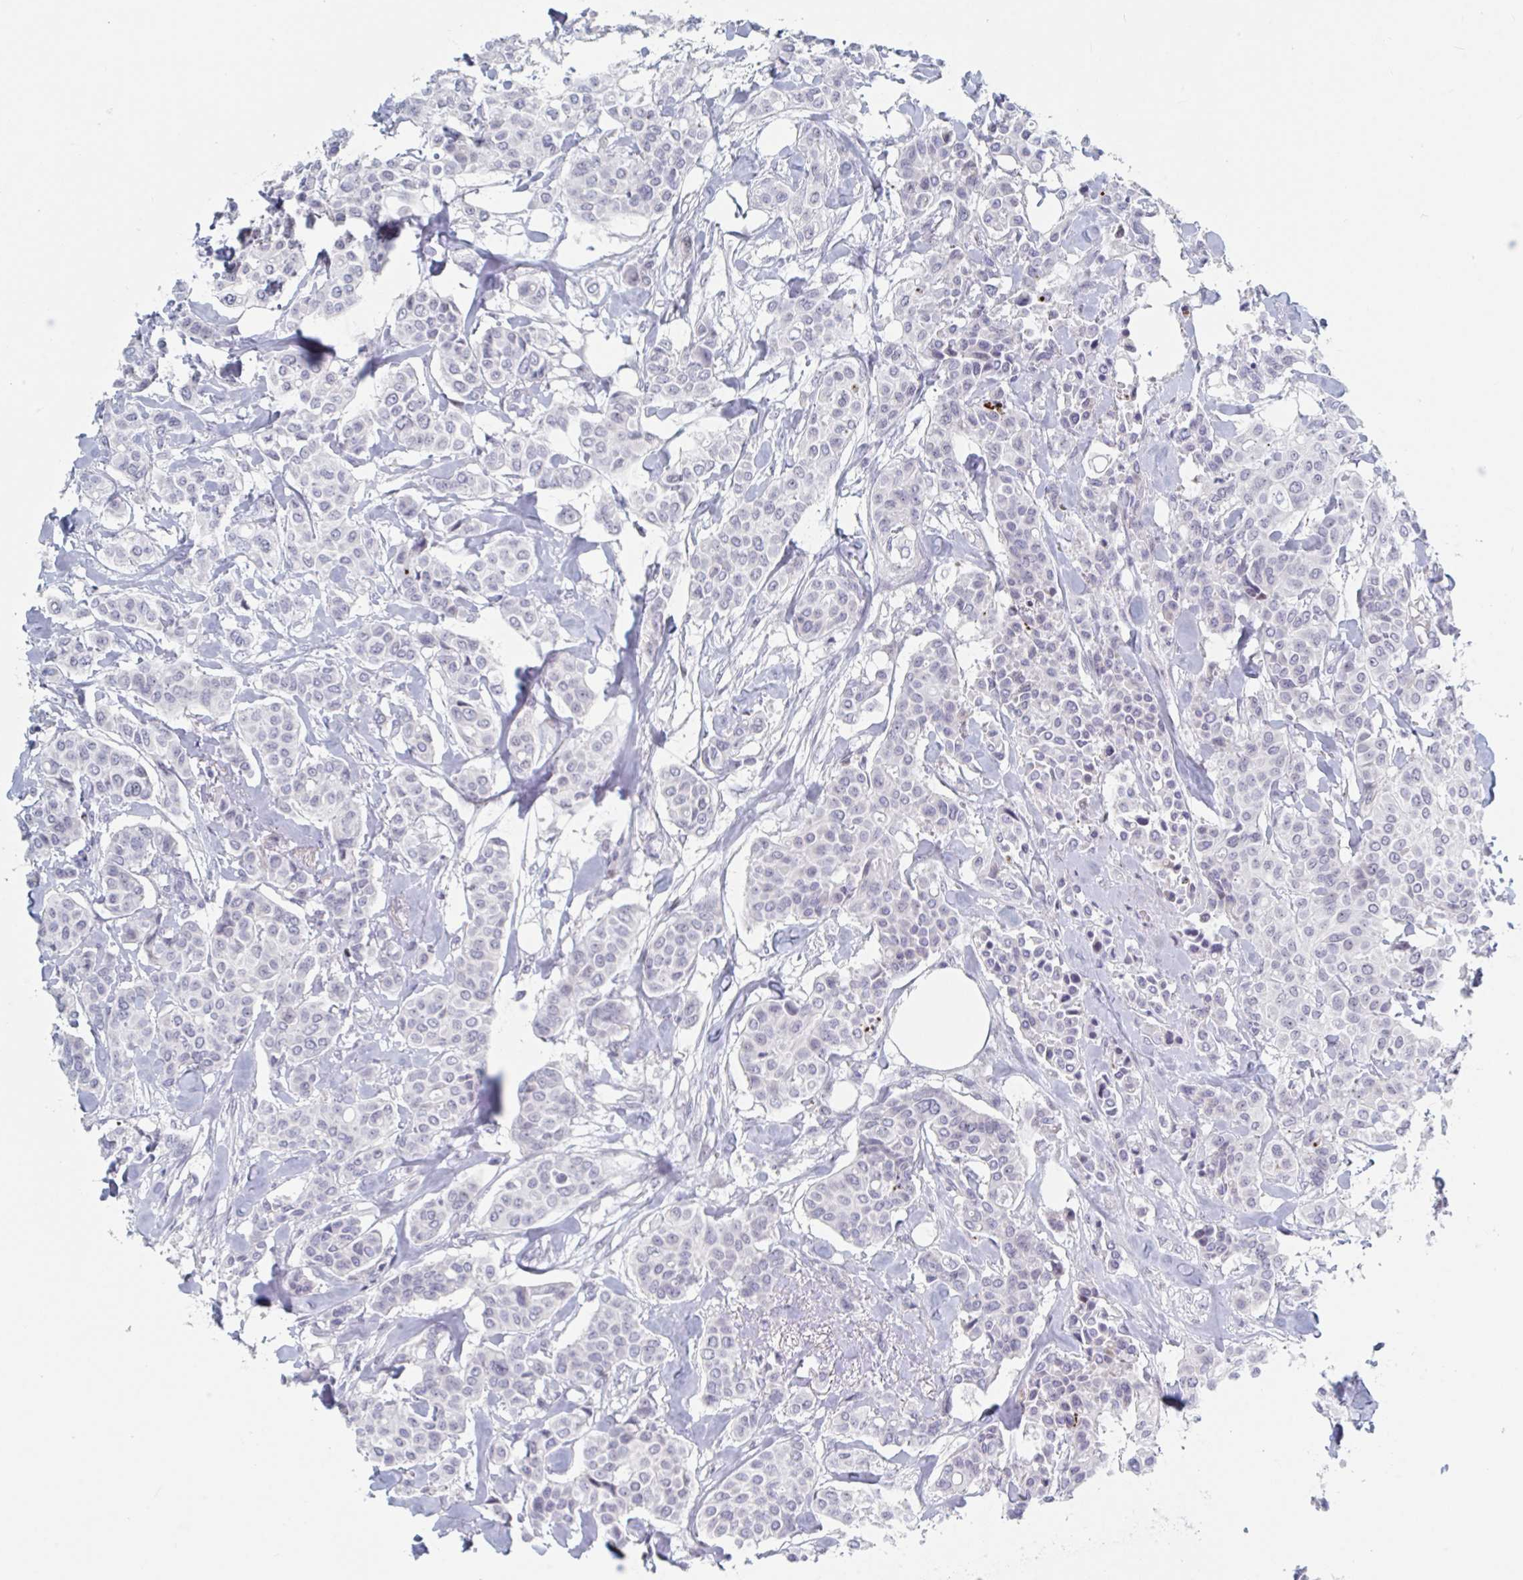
{"staining": {"intensity": "negative", "quantity": "none", "location": "none"}, "tissue": "breast cancer", "cell_type": "Tumor cells", "image_type": "cancer", "snomed": [{"axis": "morphology", "description": "Lobular carcinoma"}, {"axis": "topography", "description": "Breast"}], "caption": "Immunohistochemical staining of human breast lobular carcinoma demonstrates no significant staining in tumor cells.", "gene": "NR1H2", "patient": {"sex": "female", "age": 51}}